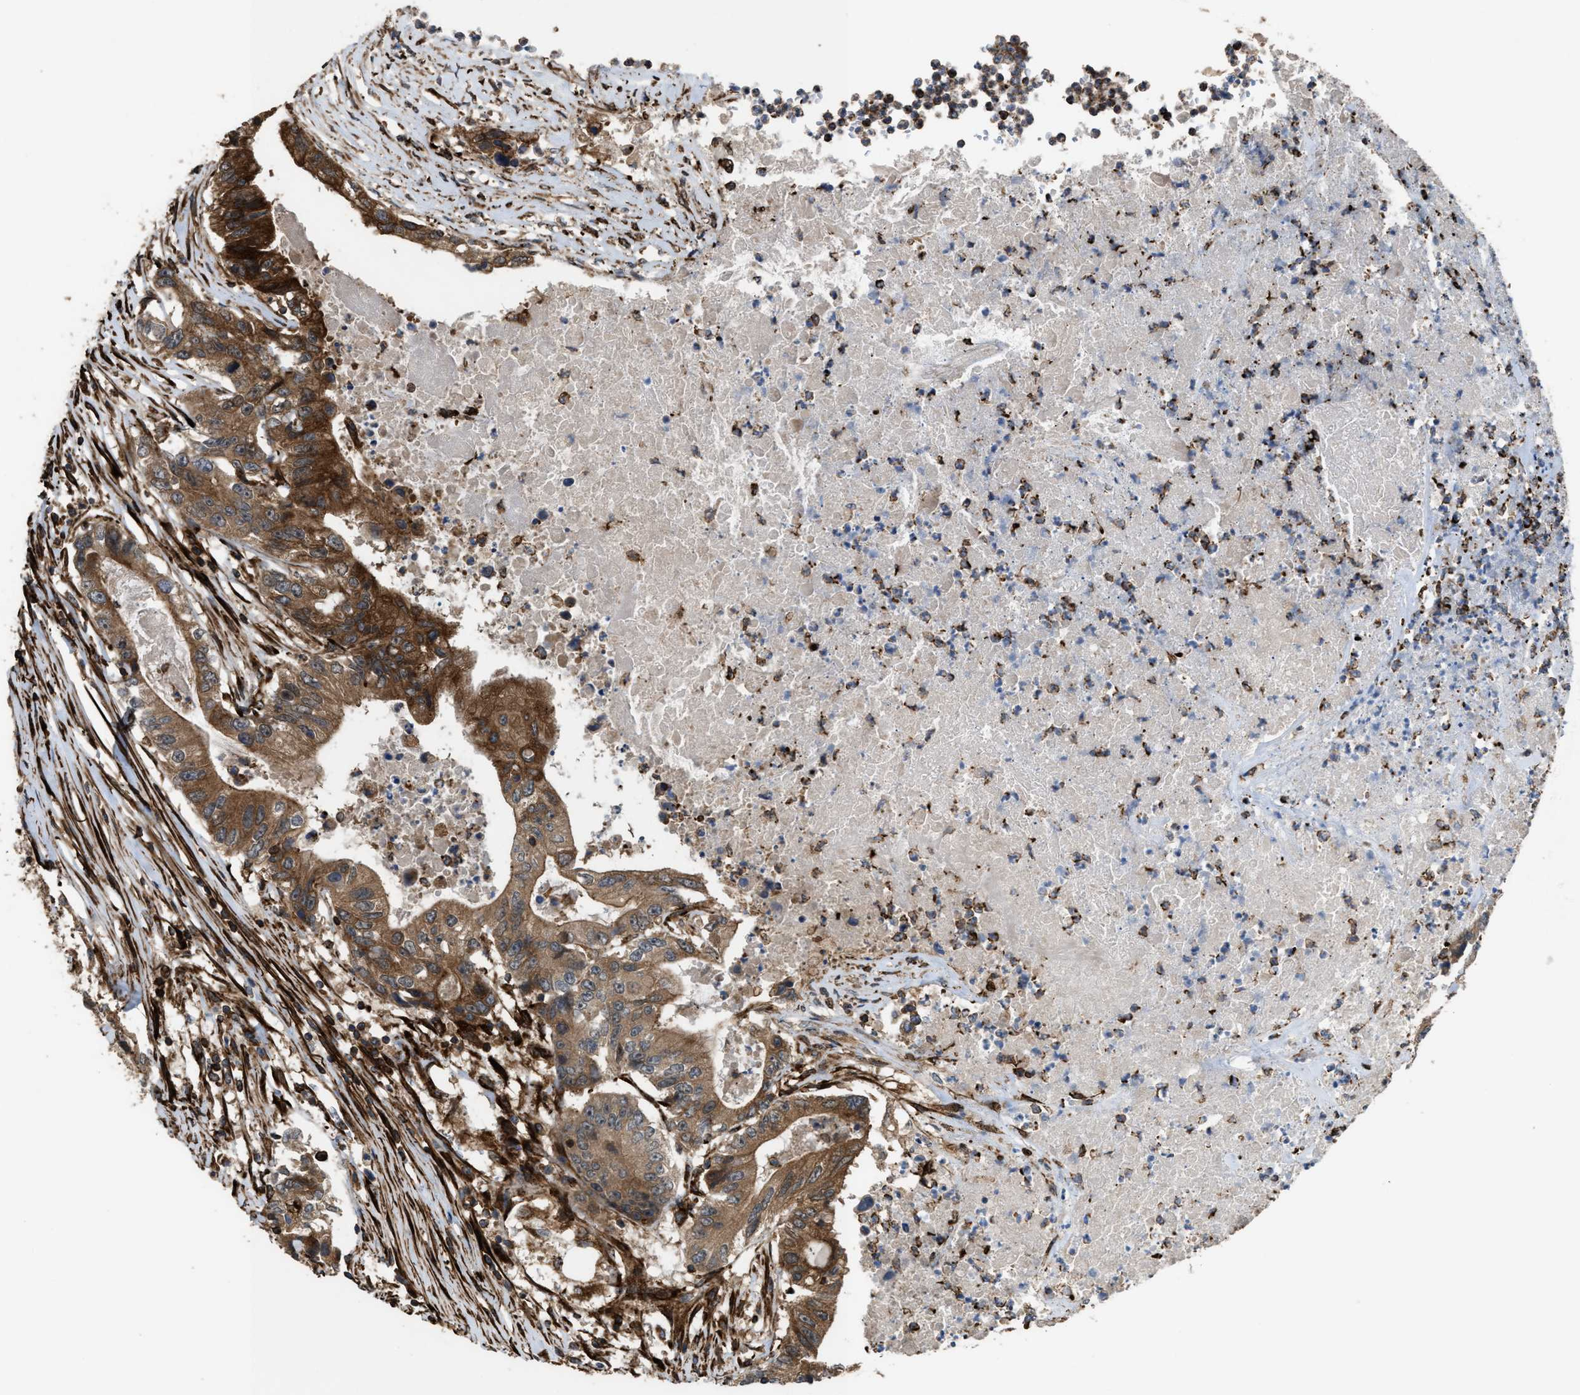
{"staining": {"intensity": "moderate", "quantity": ">75%", "location": "cytoplasmic/membranous"}, "tissue": "colorectal cancer", "cell_type": "Tumor cells", "image_type": "cancer", "snomed": [{"axis": "morphology", "description": "Adenocarcinoma, NOS"}, {"axis": "topography", "description": "Colon"}], "caption": "Tumor cells reveal medium levels of moderate cytoplasmic/membranous expression in about >75% of cells in colorectal cancer (adenocarcinoma).", "gene": "EGLN1", "patient": {"sex": "female", "age": 77}}